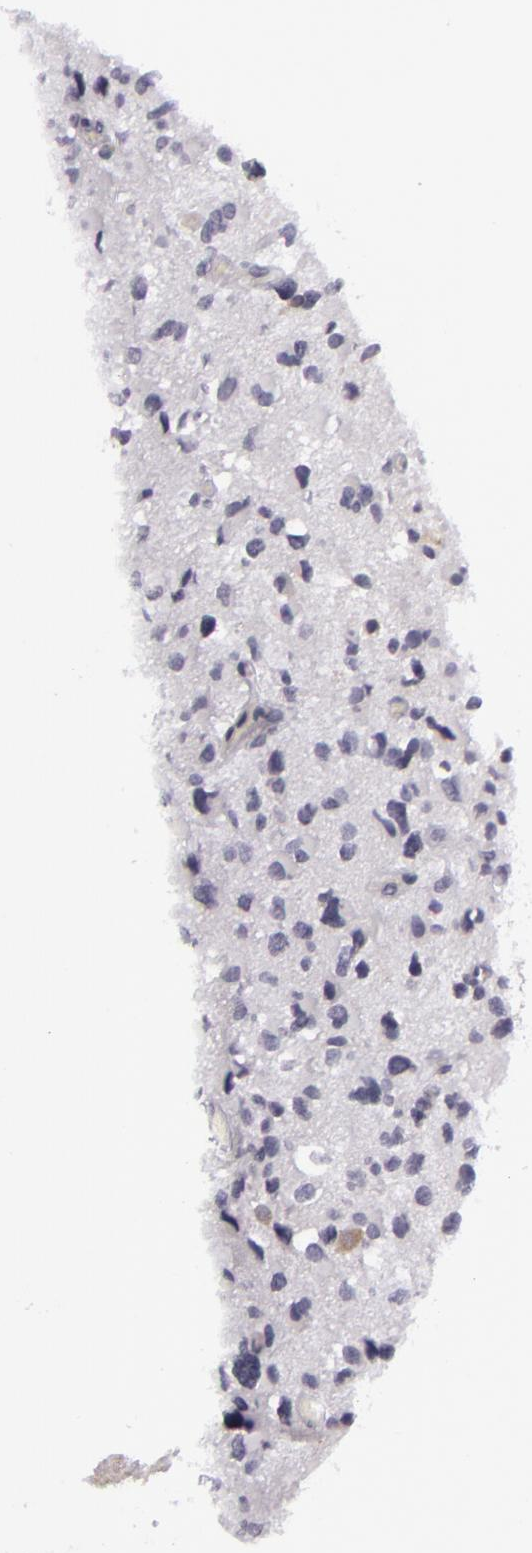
{"staining": {"intensity": "negative", "quantity": "none", "location": "none"}, "tissue": "glioma", "cell_type": "Tumor cells", "image_type": "cancer", "snomed": [{"axis": "morphology", "description": "Glioma, malignant, High grade"}, {"axis": "topography", "description": "Brain"}], "caption": "DAB immunohistochemical staining of glioma exhibits no significant expression in tumor cells.", "gene": "KCNAB2", "patient": {"sex": "male", "age": 69}}